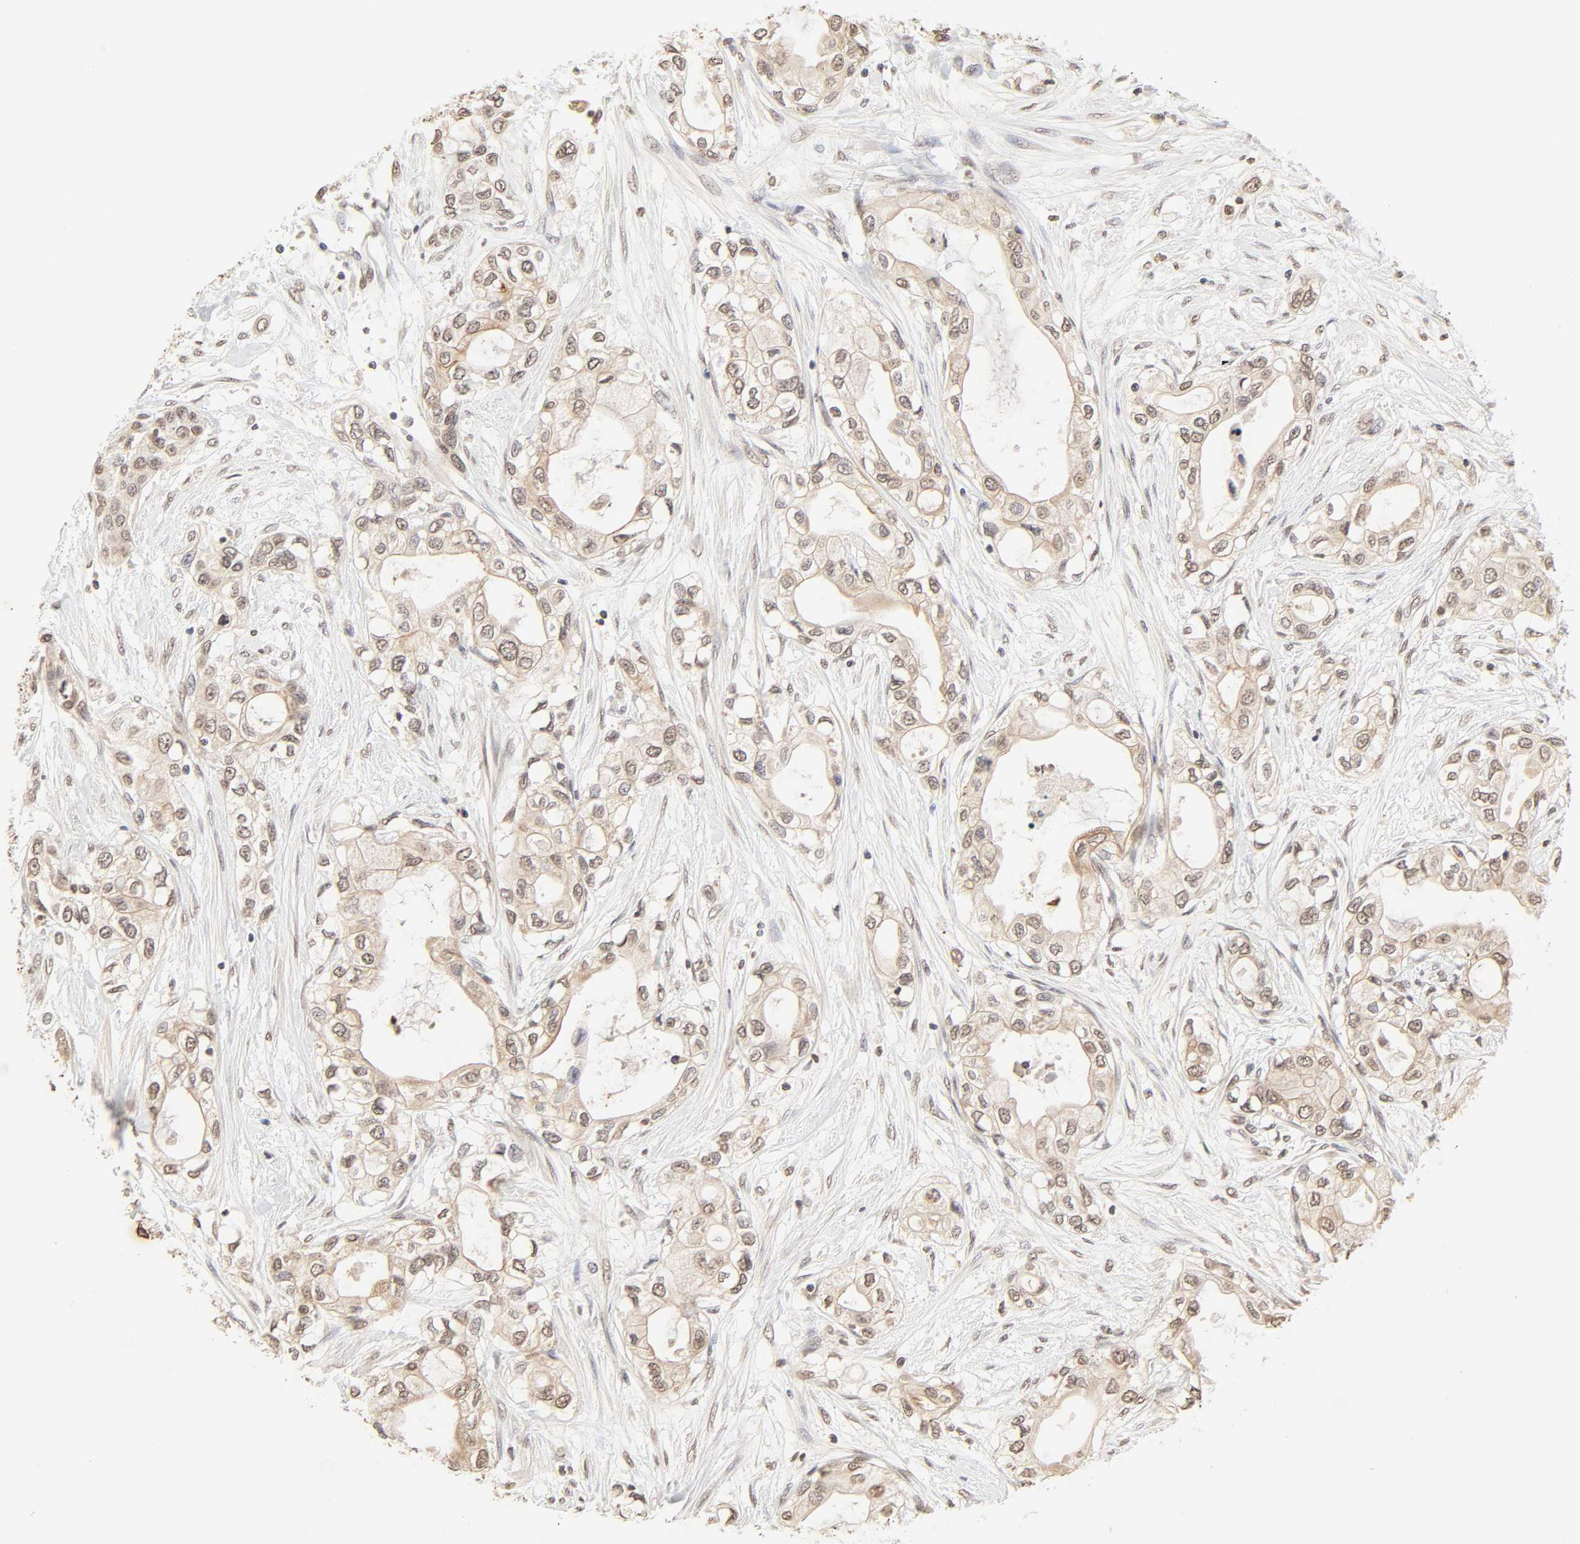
{"staining": {"intensity": "moderate", "quantity": ">75%", "location": "cytoplasmic/membranous,nuclear"}, "tissue": "pancreatic cancer", "cell_type": "Tumor cells", "image_type": "cancer", "snomed": [{"axis": "morphology", "description": "Adenocarcinoma, NOS"}, {"axis": "topography", "description": "Pancreas"}], "caption": "There is medium levels of moderate cytoplasmic/membranous and nuclear staining in tumor cells of pancreatic adenocarcinoma, as demonstrated by immunohistochemical staining (brown color).", "gene": "TBL1X", "patient": {"sex": "female", "age": 70}}